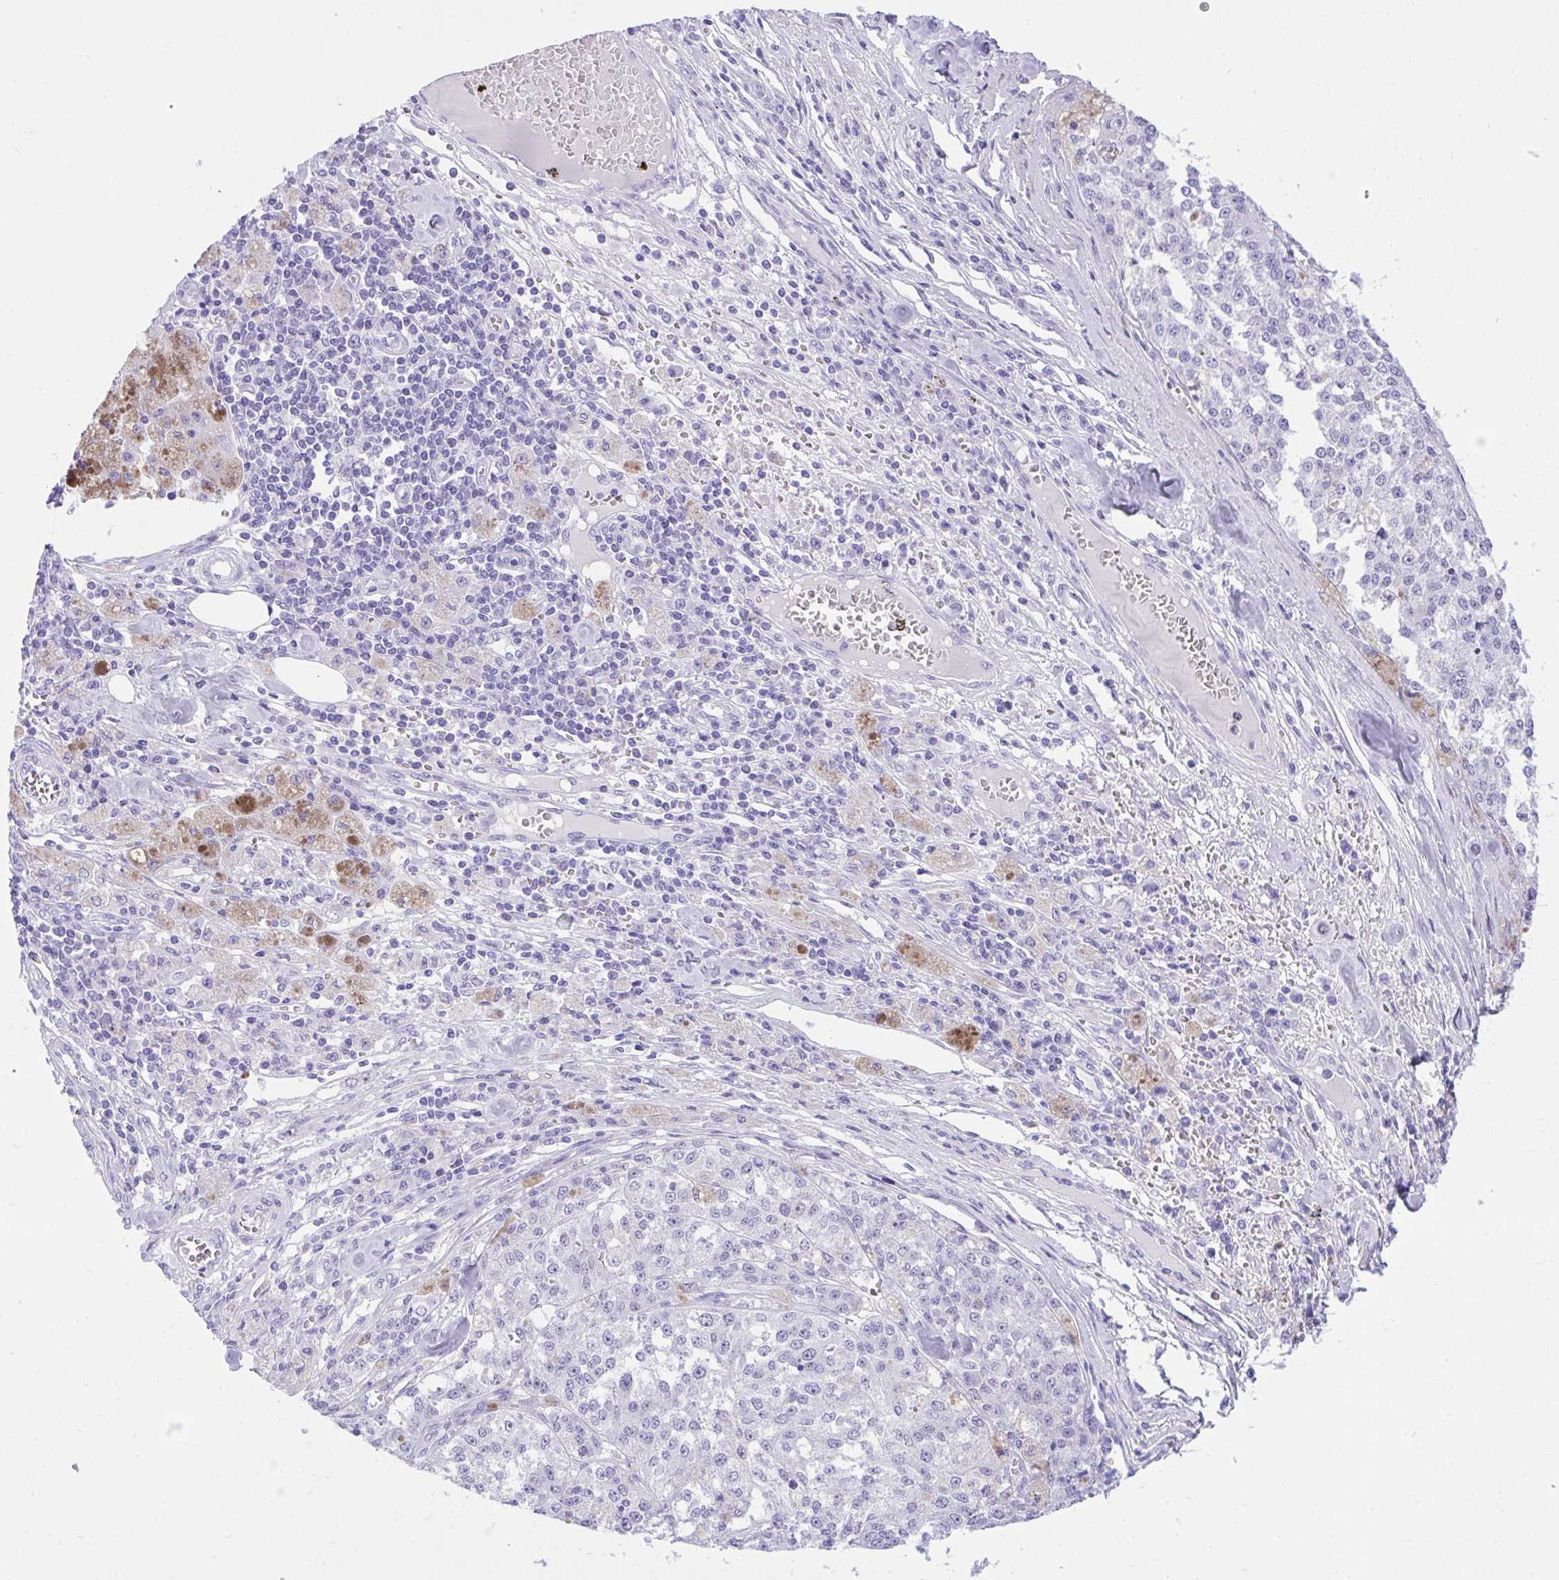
{"staining": {"intensity": "negative", "quantity": "none", "location": "none"}, "tissue": "melanoma", "cell_type": "Tumor cells", "image_type": "cancer", "snomed": [{"axis": "morphology", "description": "Malignant melanoma, Metastatic site"}, {"axis": "topography", "description": "Lymph node"}], "caption": "Melanoma stained for a protein using immunohistochemistry exhibits no positivity tumor cells.", "gene": "KCNN4", "patient": {"sex": "female", "age": 64}}